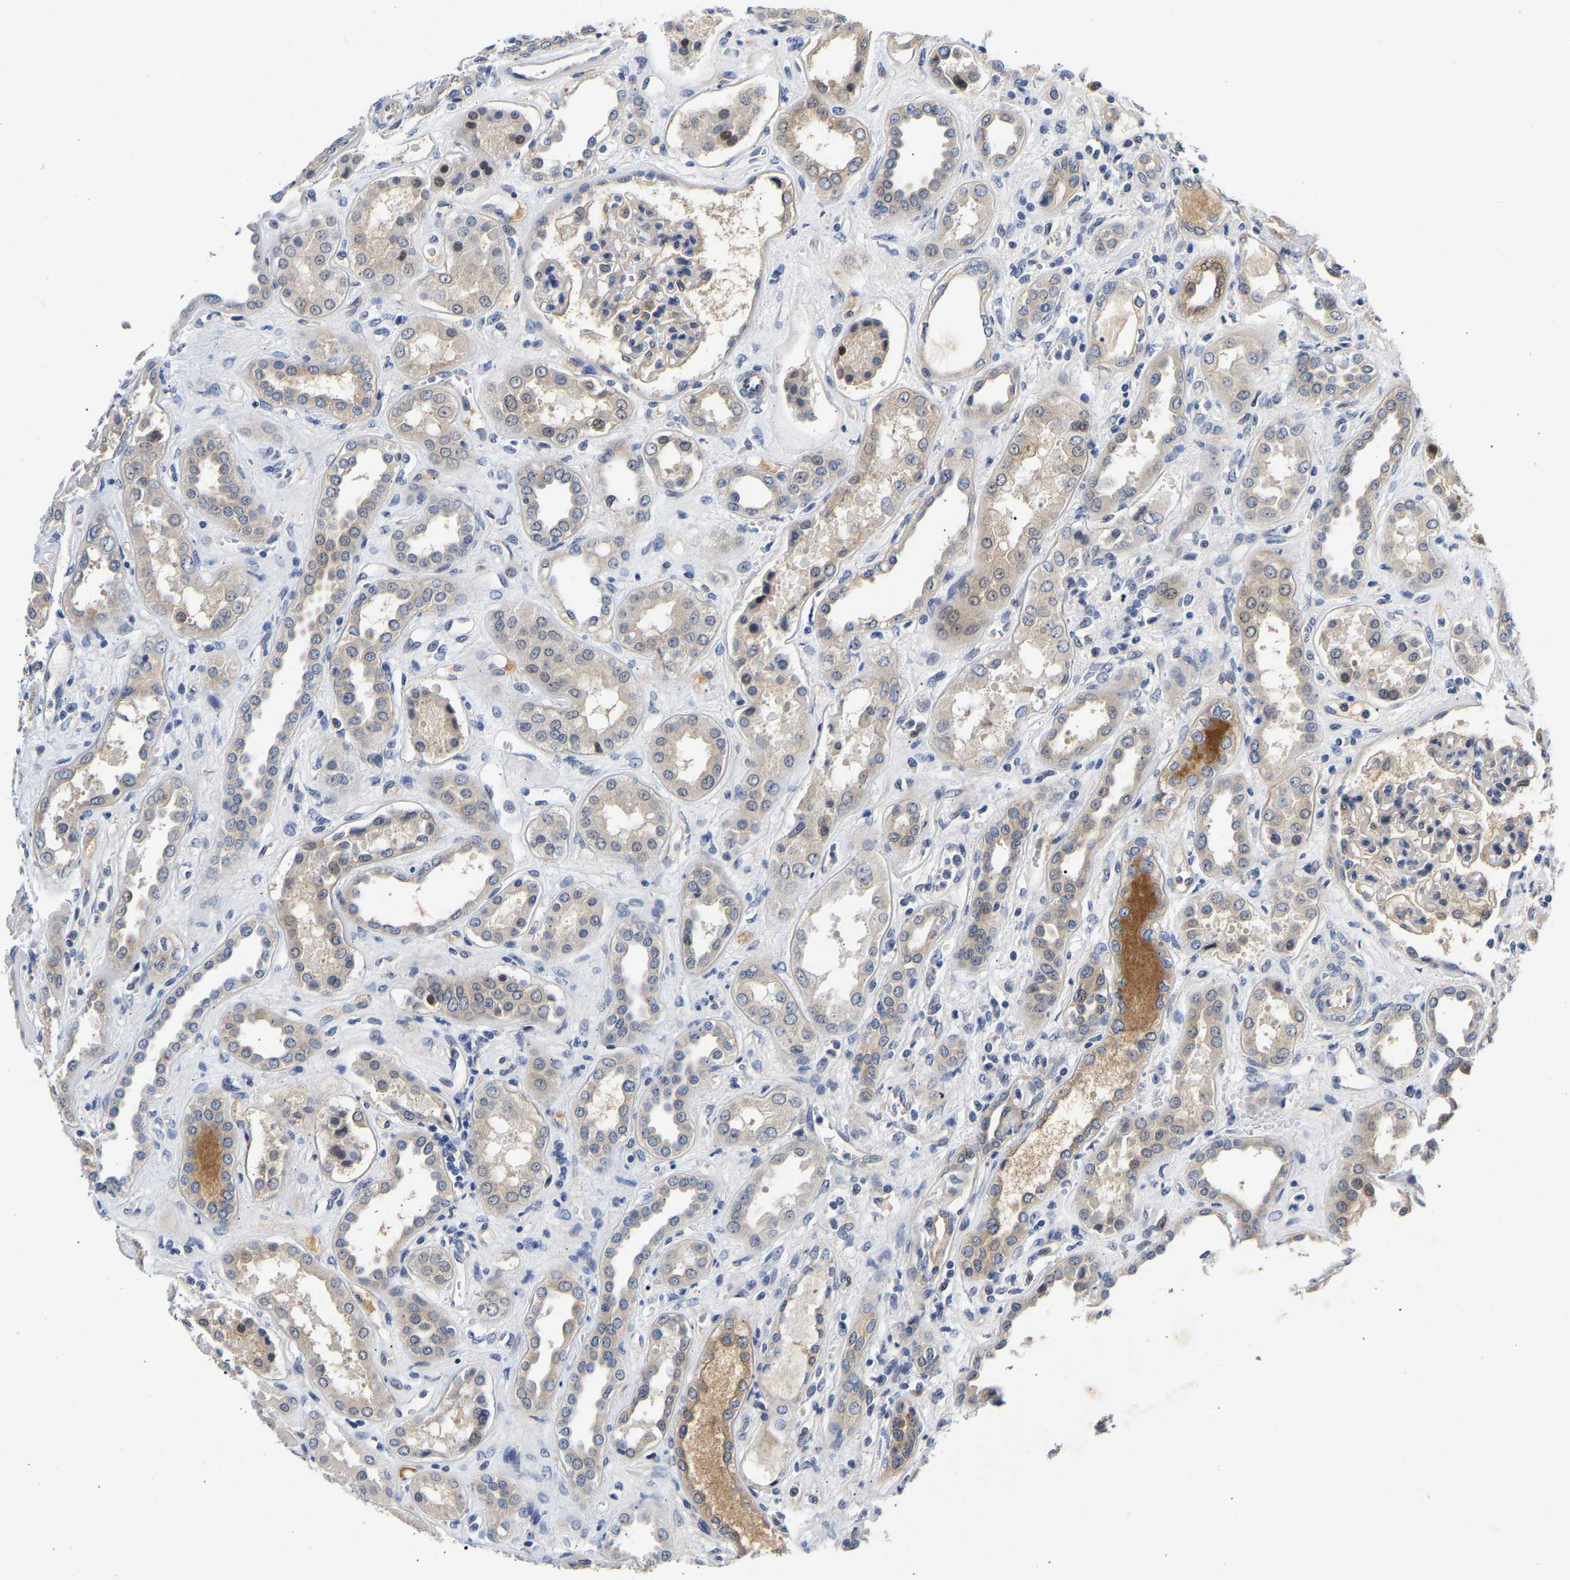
{"staining": {"intensity": "weak", "quantity": "<25%", "location": "cytoplasmic/membranous"}, "tissue": "kidney", "cell_type": "Cells in glomeruli", "image_type": "normal", "snomed": [{"axis": "morphology", "description": "Normal tissue, NOS"}, {"axis": "topography", "description": "Kidney"}], "caption": "Normal kidney was stained to show a protein in brown. There is no significant staining in cells in glomeruli. The staining was performed using DAB (3,3'-diaminobenzidine) to visualize the protein expression in brown, while the nuclei were stained in blue with hematoxylin (Magnification: 20x).", "gene": "CCDC6", "patient": {"sex": "male", "age": 59}}